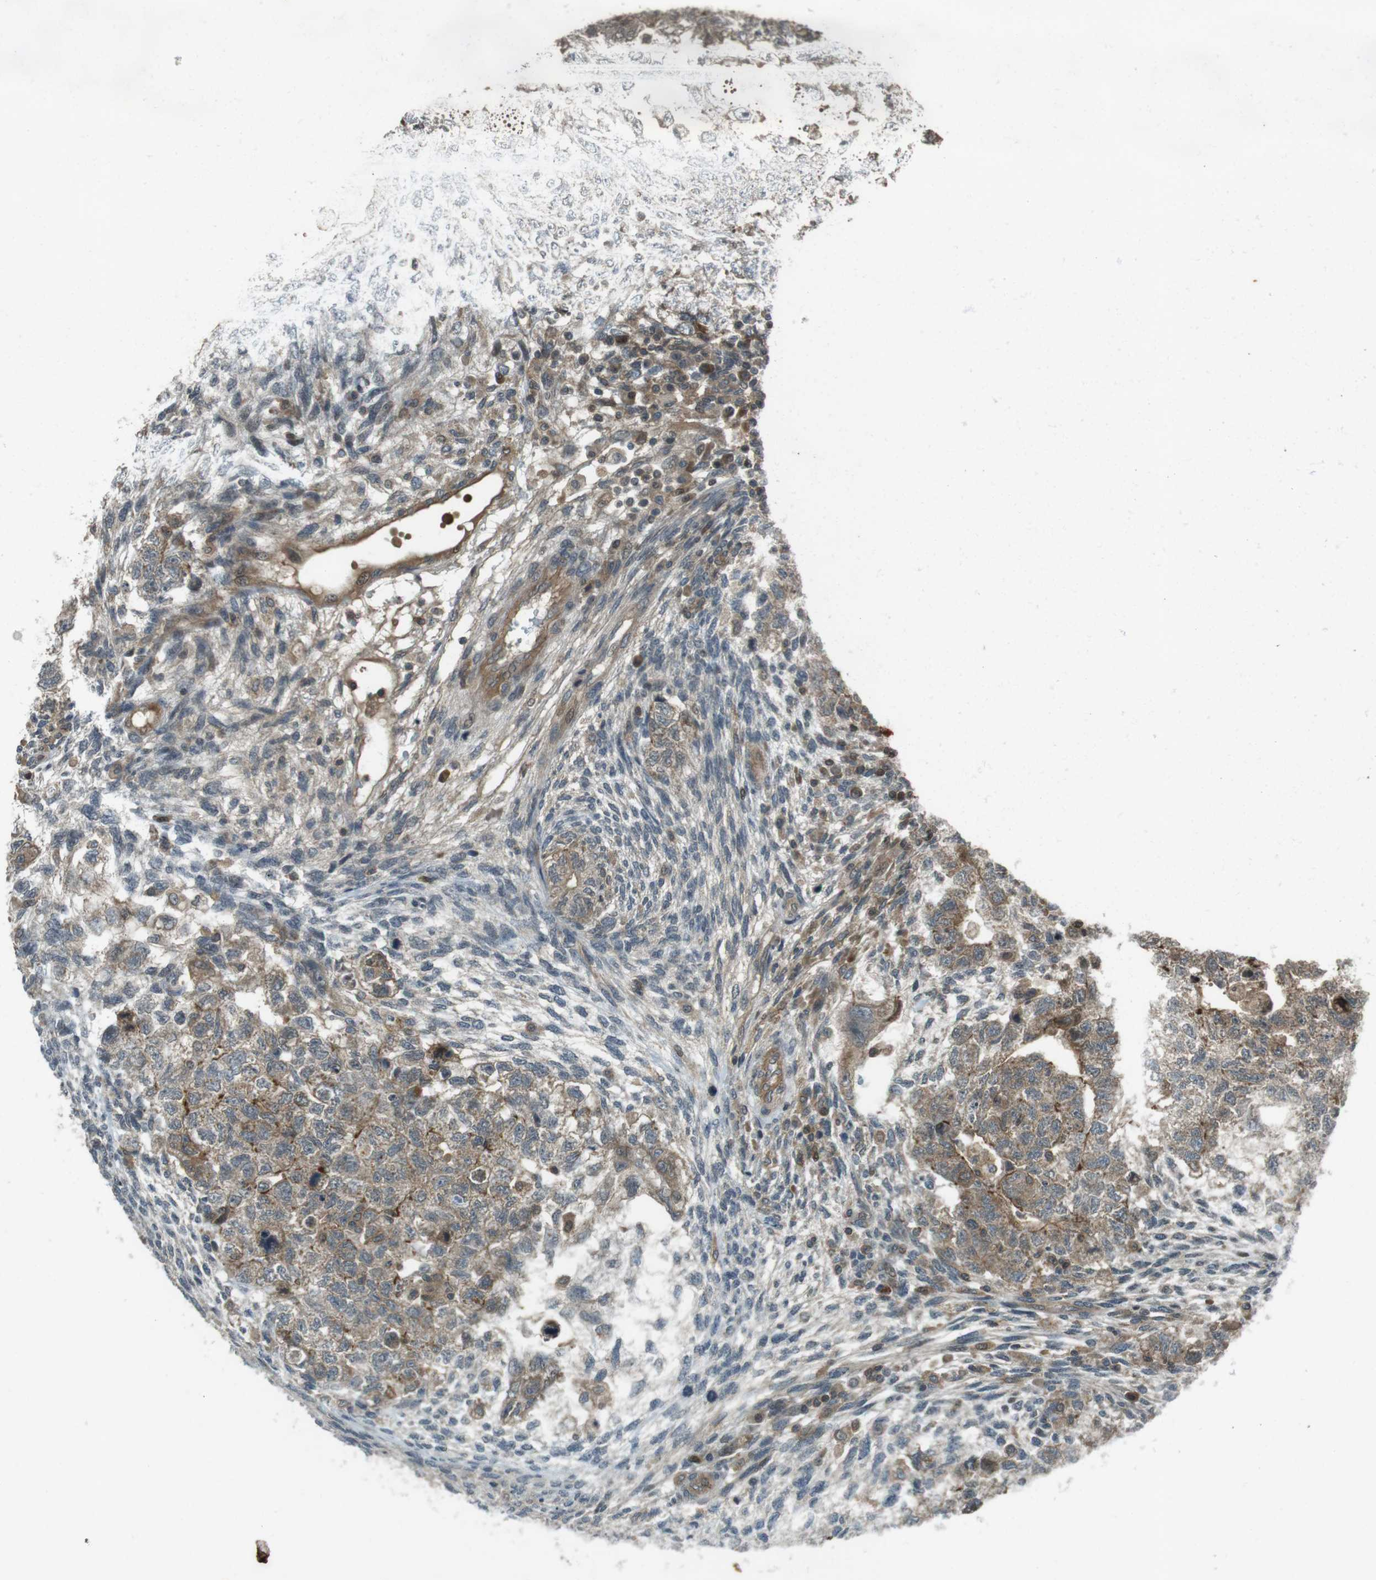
{"staining": {"intensity": "weak", "quantity": ">75%", "location": "cytoplasmic/membranous"}, "tissue": "testis cancer", "cell_type": "Tumor cells", "image_type": "cancer", "snomed": [{"axis": "morphology", "description": "Normal tissue, NOS"}, {"axis": "morphology", "description": "Carcinoma, Embryonal, NOS"}, {"axis": "topography", "description": "Testis"}], "caption": "IHC staining of testis cancer, which demonstrates low levels of weak cytoplasmic/membranous staining in approximately >75% of tumor cells indicating weak cytoplasmic/membranous protein staining. The staining was performed using DAB (brown) for protein detection and nuclei were counterstained in hematoxylin (blue).", "gene": "ZYX", "patient": {"sex": "male", "age": 36}}